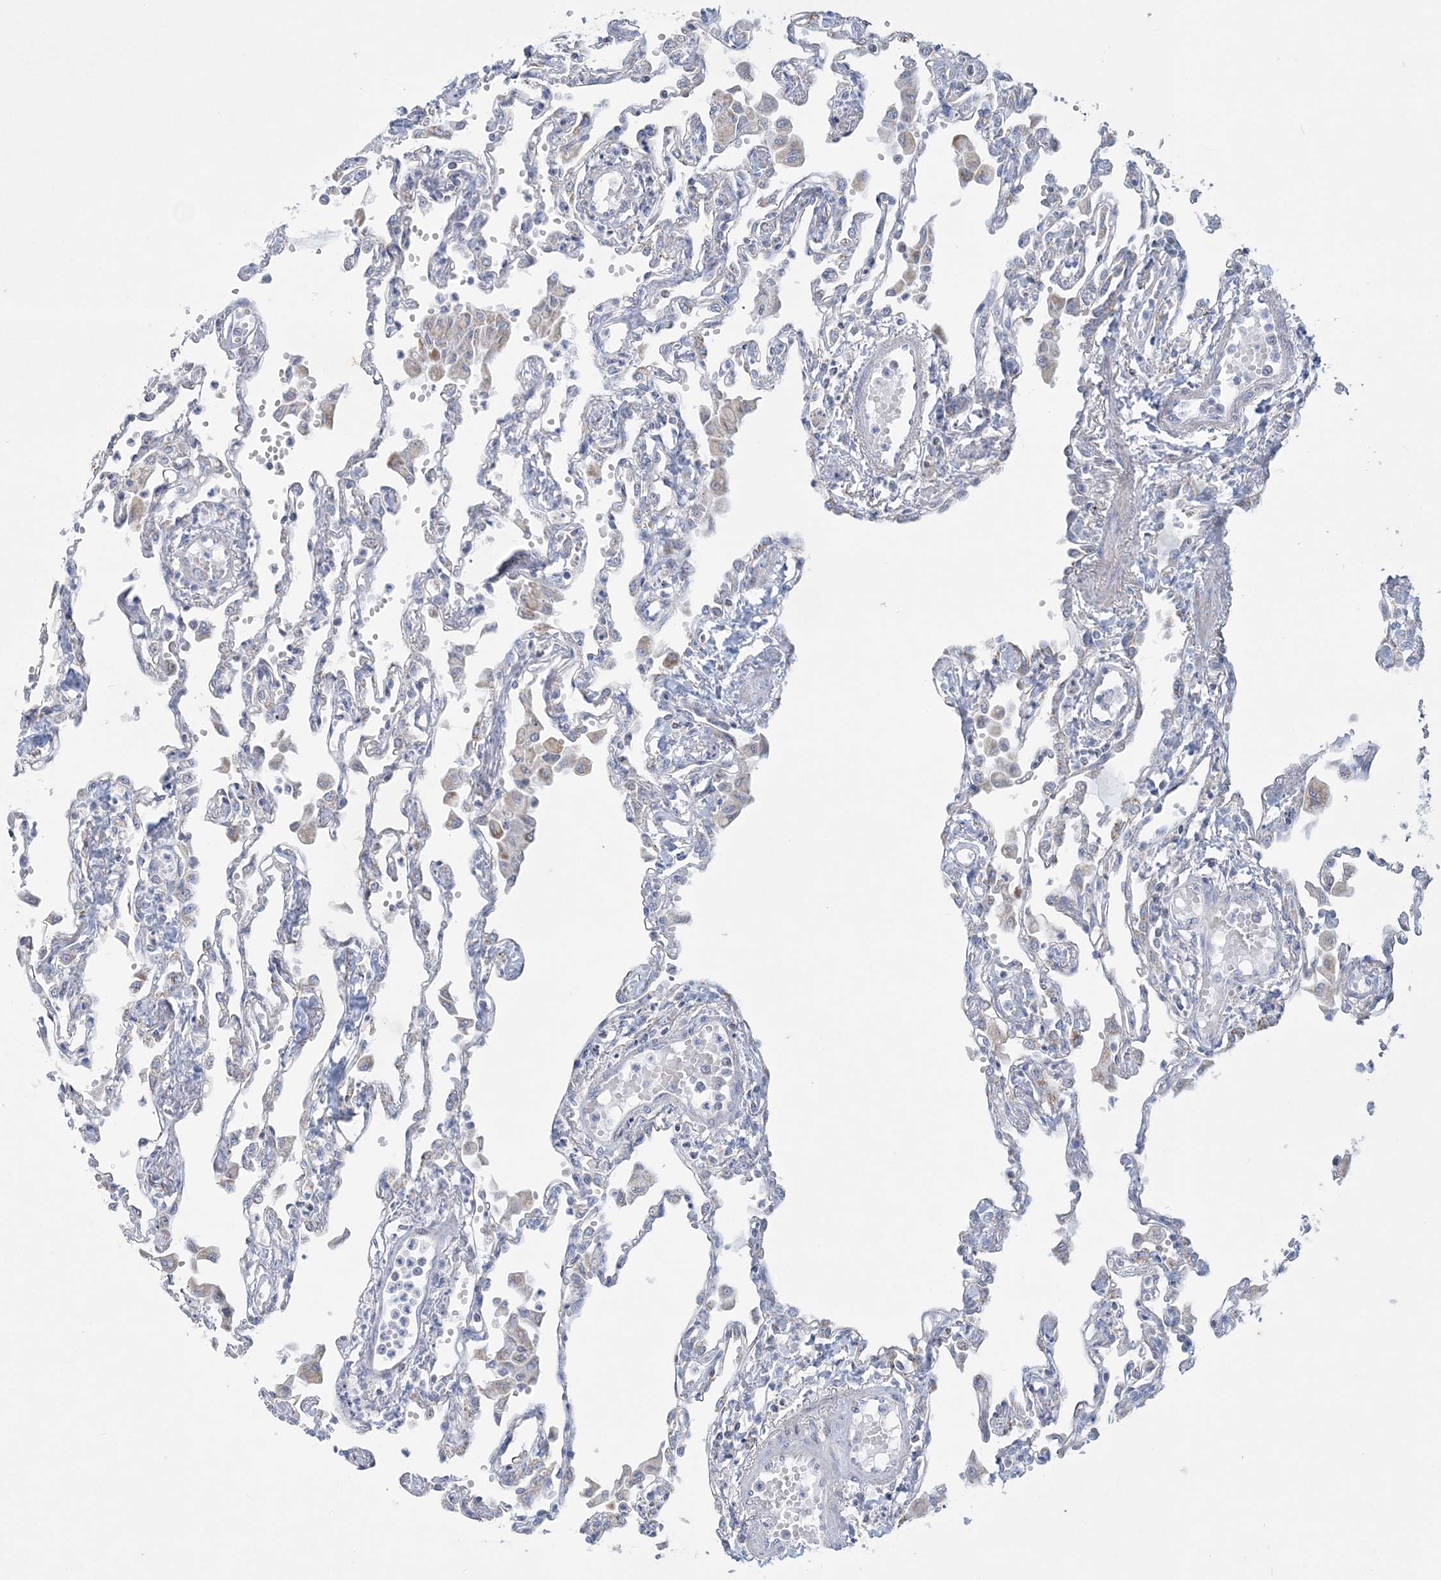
{"staining": {"intensity": "negative", "quantity": "none", "location": "none"}, "tissue": "lung", "cell_type": "Alveolar cells", "image_type": "normal", "snomed": [{"axis": "morphology", "description": "Normal tissue, NOS"}, {"axis": "topography", "description": "Bronchus"}, {"axis": "topography", "description": "Lung"}], "caption": "Immunohistochemistry image of normal lung: lung stained with DAB demonstrates no significant protein positivity in alveolar cells.", "gene": "TBC1D7", "patient": {"sex": "female", "age": 49}}